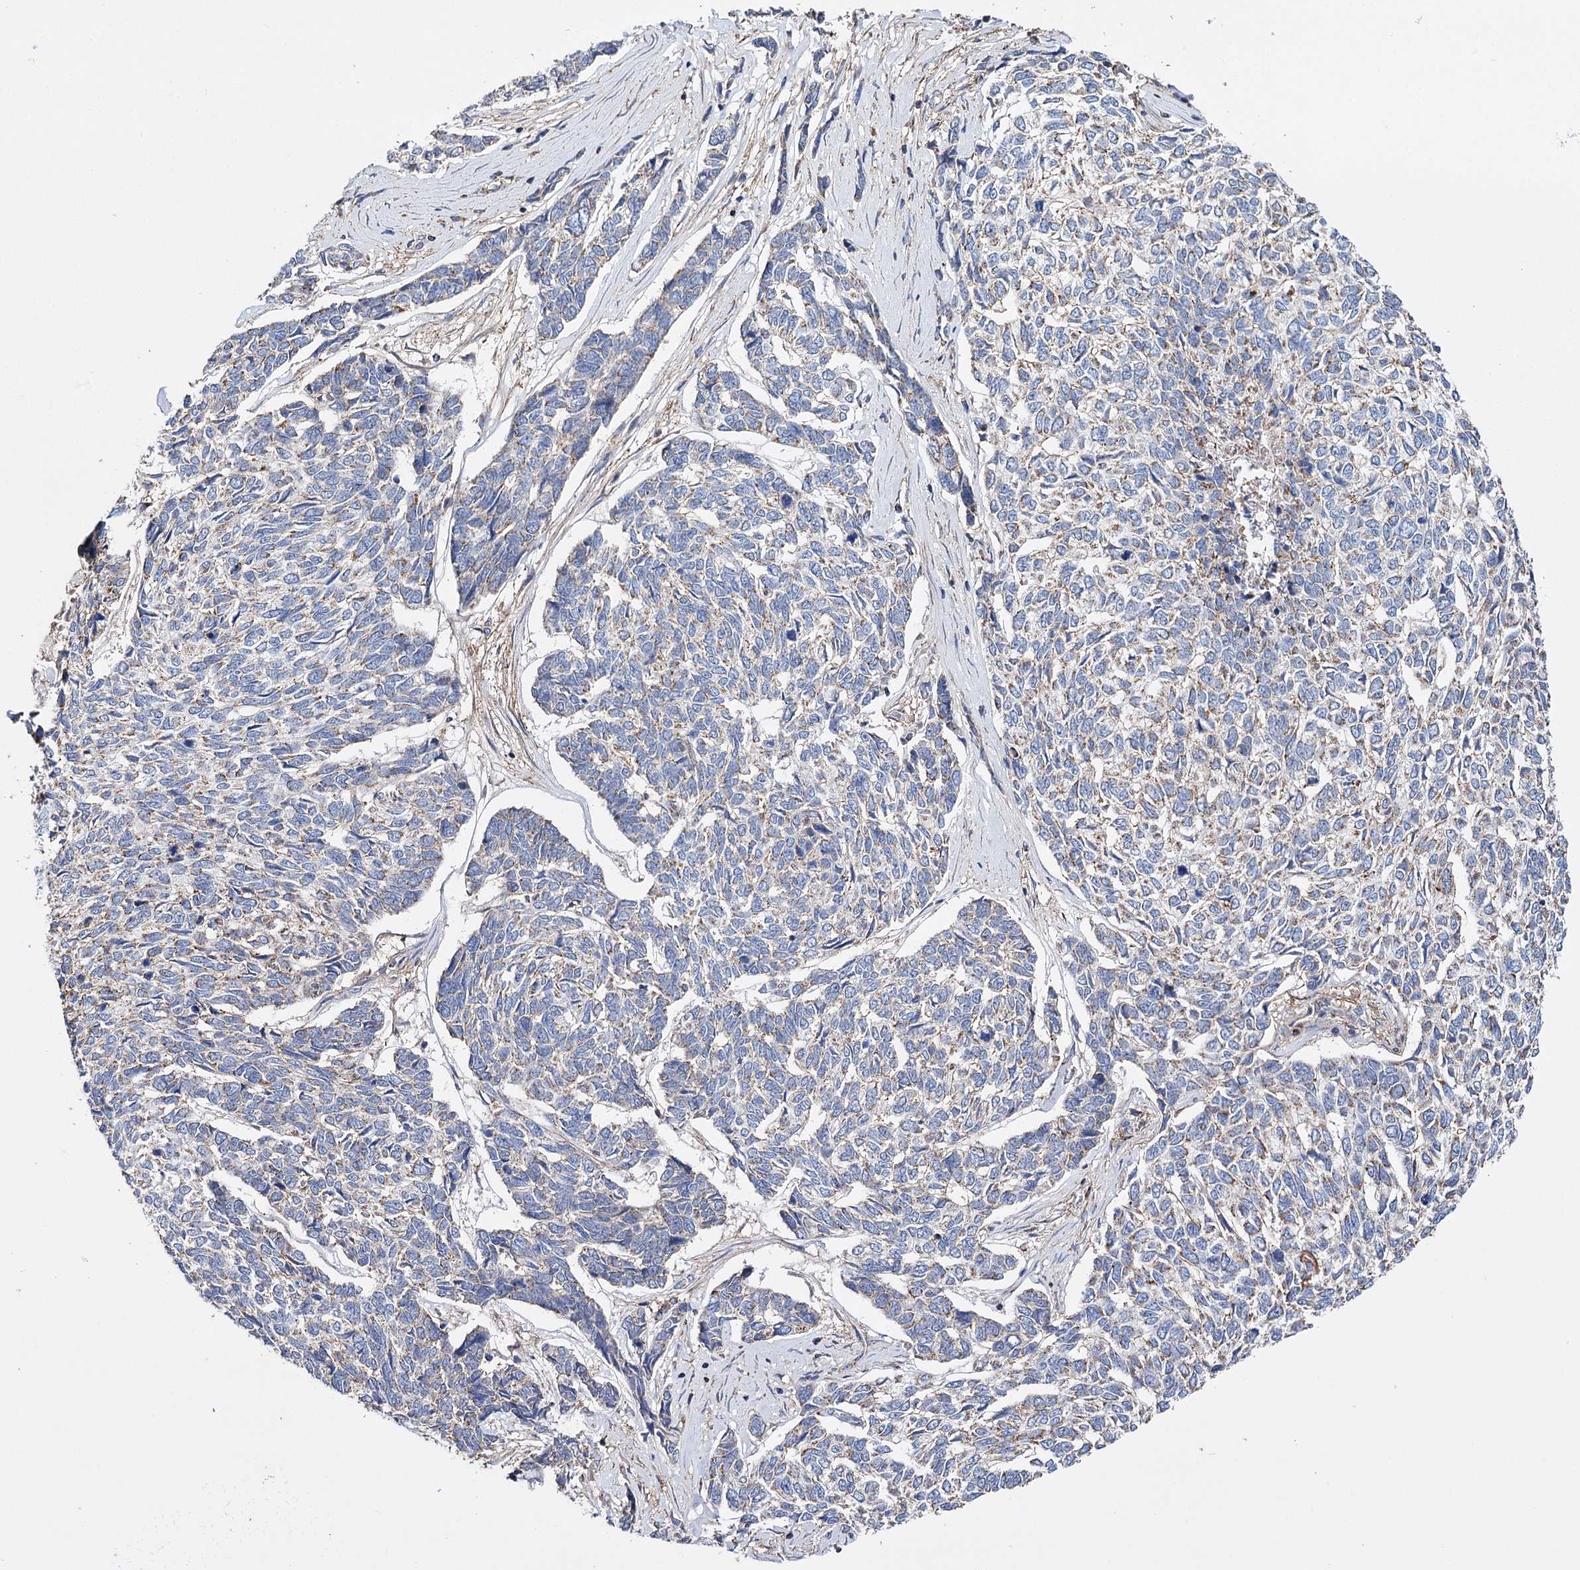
{"staining": {"intensity": "negative", "quantity": "none", "location": "none"}, "tissue": "skin cancer", "cell_type": "Tumor cells", "image_type": "cancer", "snomed": [{"axis": "morphology", "description": "Basal cell carcinoma"}, {"axis": "topography", "description": "Skin"}], "caption": "Immunohistochemistry image of neoplastic tissue: skin cancer (basal cell carcinoma) stained with DAB exhibits no significant protein expression in tumor cells.", "gene": "CFAP46", "patient": {"sex": "female", "age": 65}}